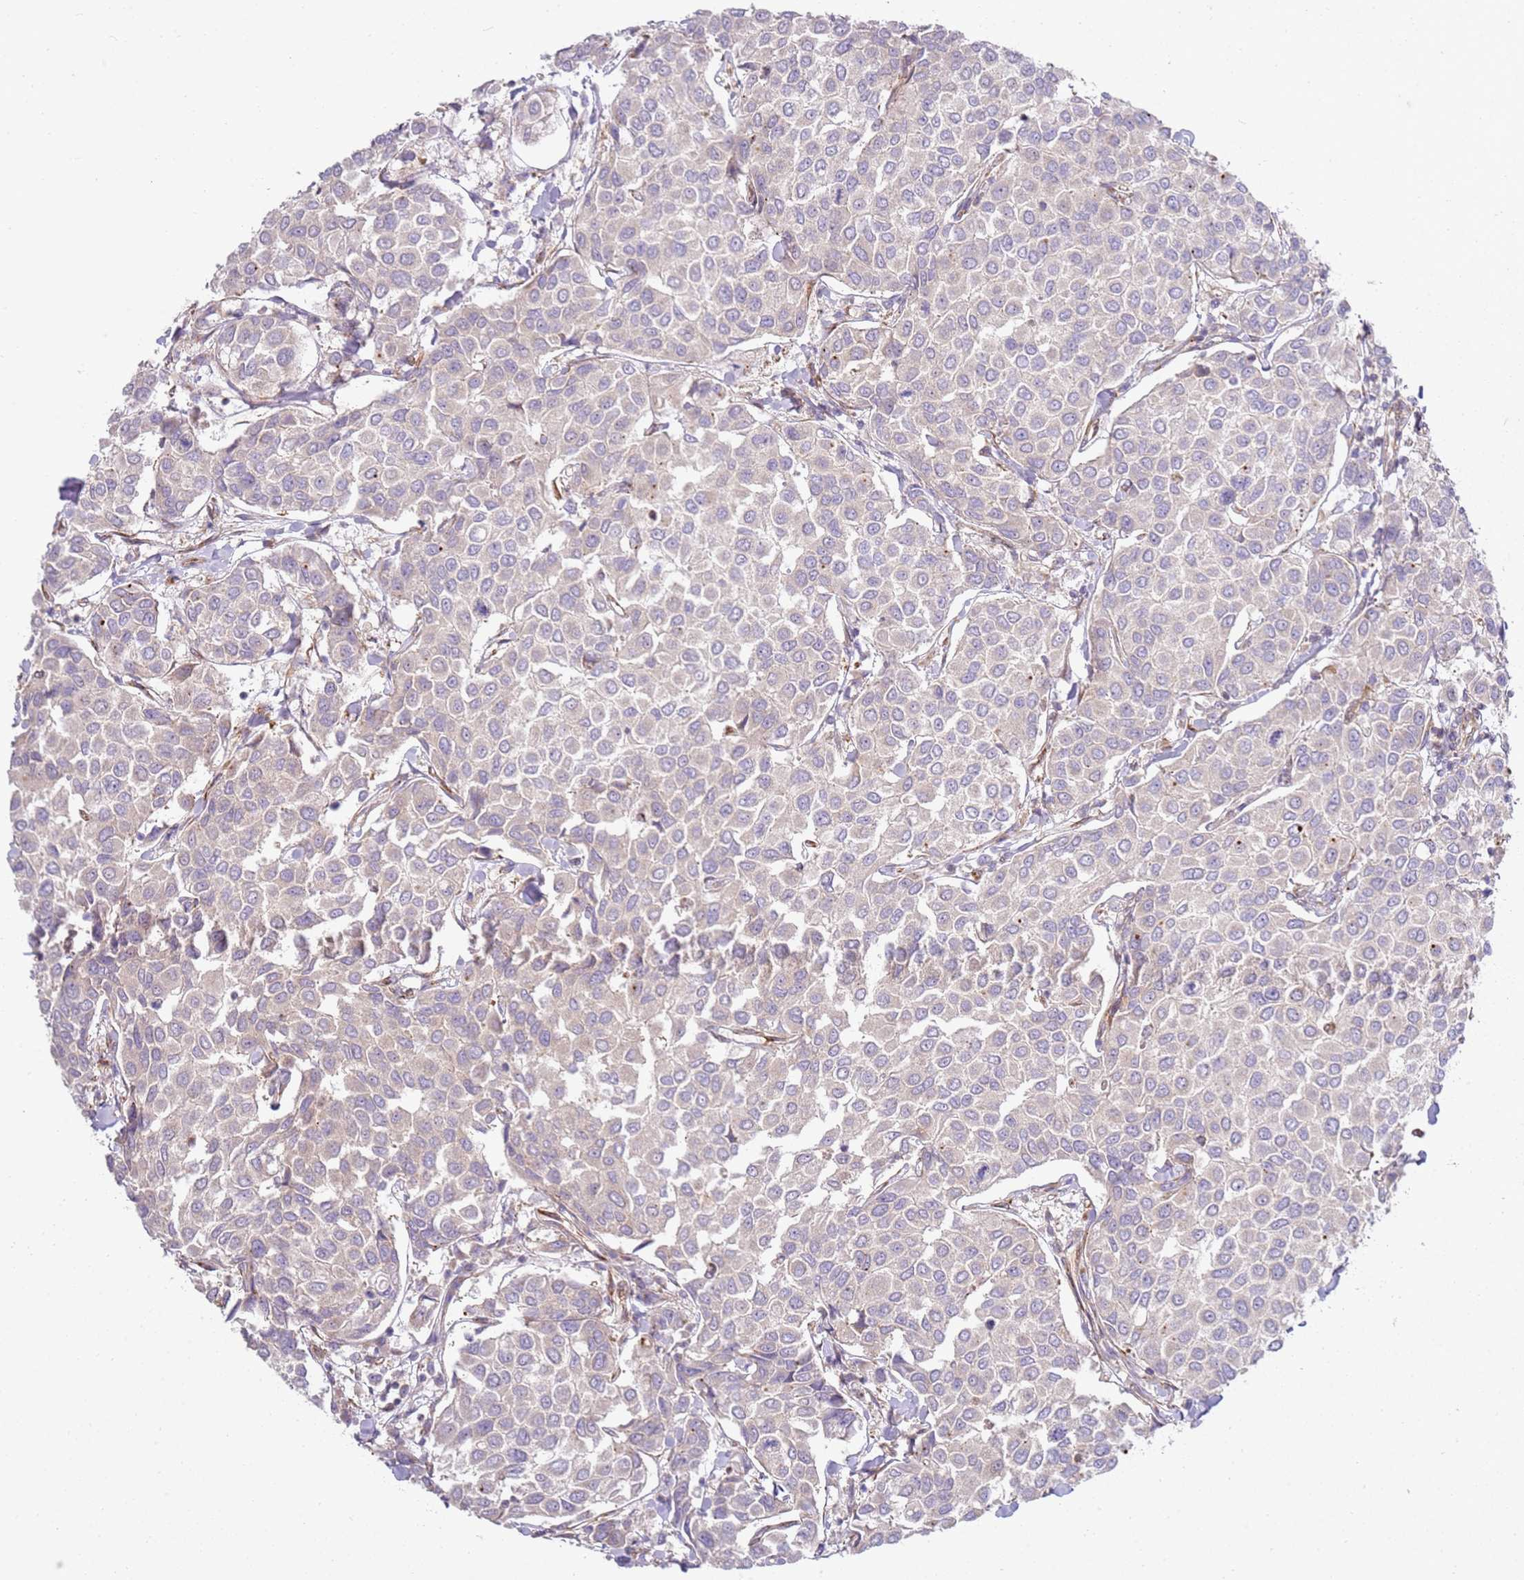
{"staining": {"intensity": "negative", "quantity": "none", "location": "none"}, "tissue": "breast cancer", "cell_type": "Tumor cells", "image_type": "cancer", "snomed": [{"axis": "morphology", "description": "Duct carcinoma"}, {"axis": "topography", "description": "Breast"}], "caption": "Photomicrograph shows no significant protein expression in tumor cells of breast cancer. The staining is performed using DAB brown chromogen with nuclei counter-stained in using hematoxylin.", "gene": "GRAP", "patient": {"sex": "female", "age": 55}}